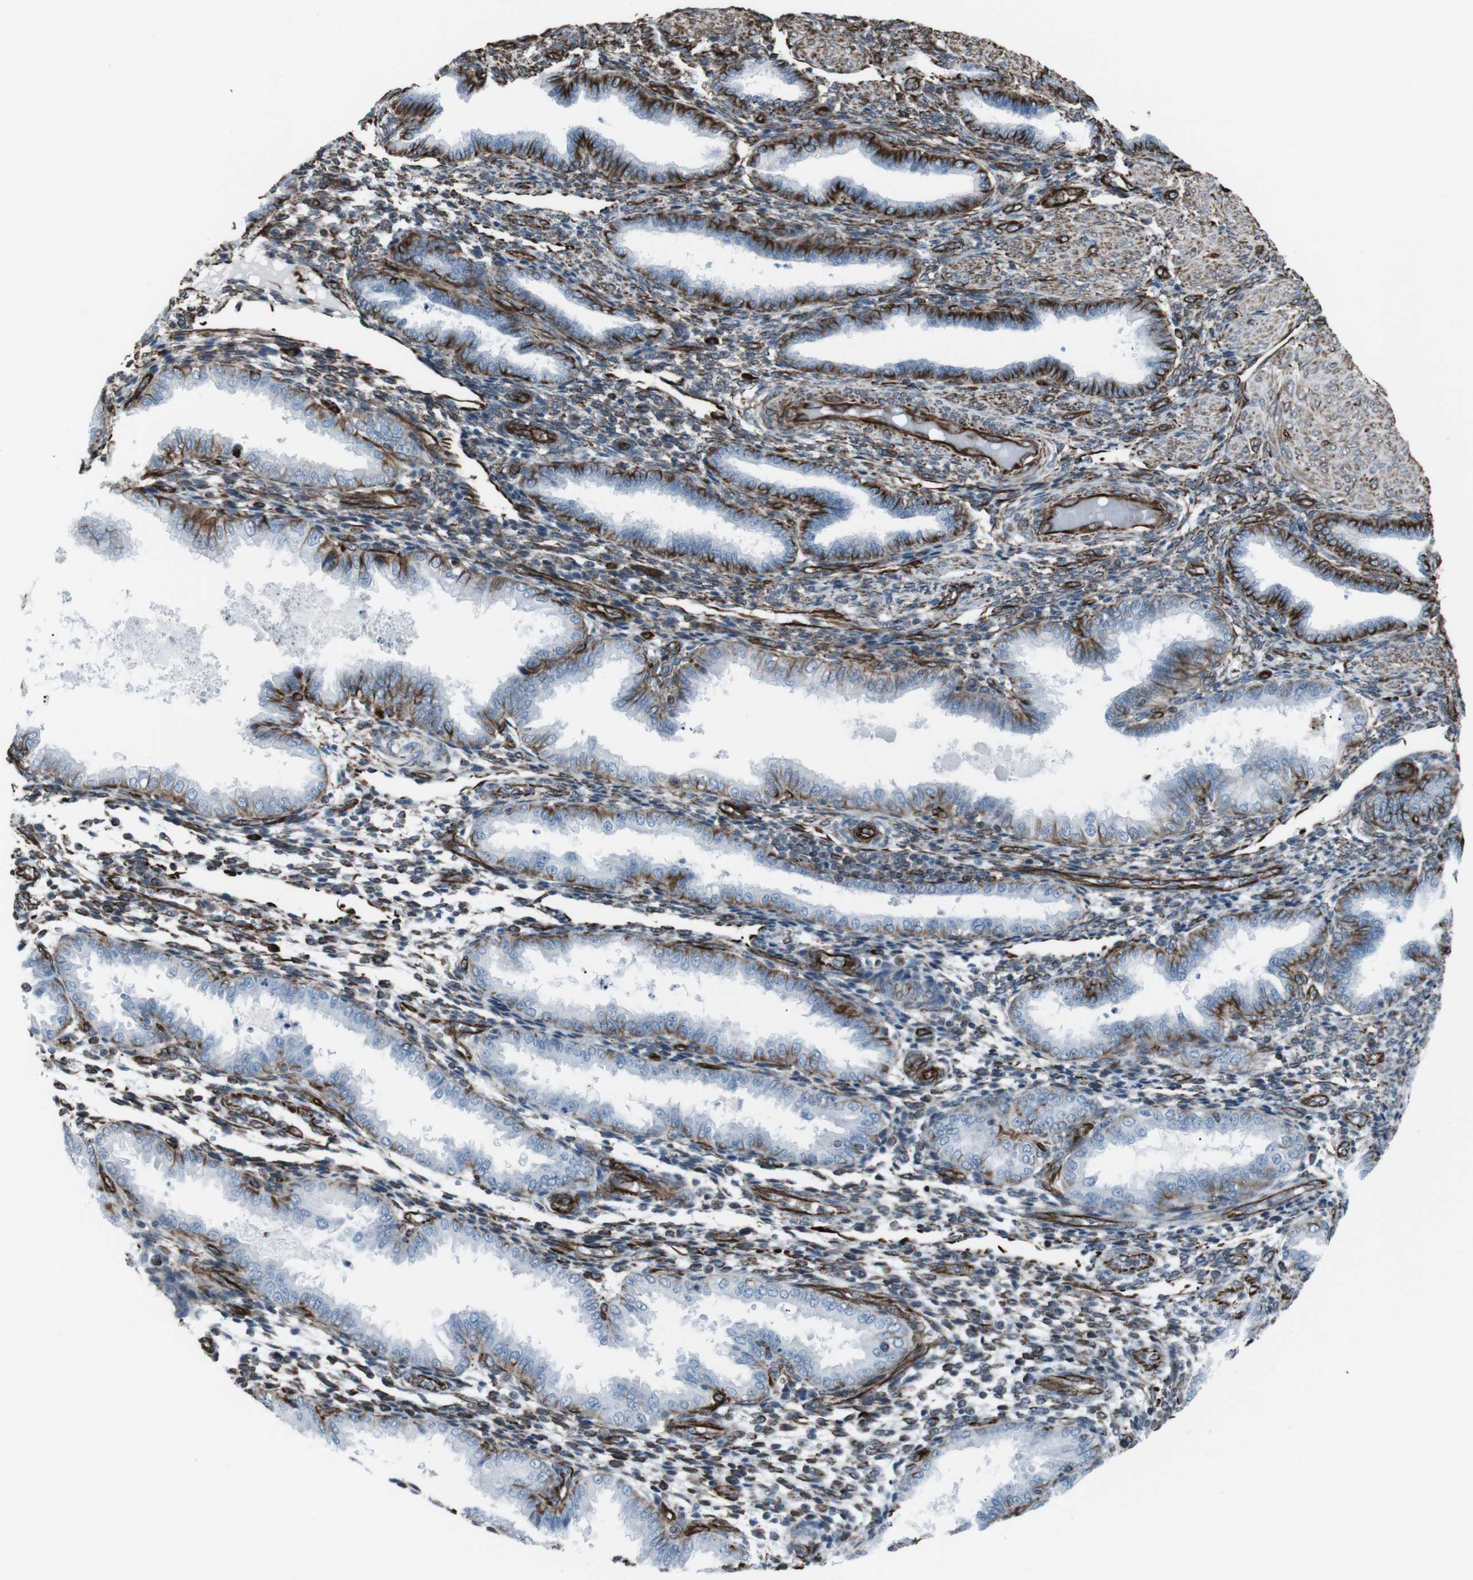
{"staining": {"intensity": "strong", "quantity": "25%-75%", "location": "cytoplasmic/membranous"}, "tissue": "endometrium", "cell_type": "Cells in endometrial stroma", "image_type": "normal", "snomed": [{"axis": "morphology", "description": "Normal tissue, NOS"}, {"axis": "topography", "description": "Endometrium"}], "caption": "Endometrium stained for a protein (brown) exhibits strong cytoplasmic/membranous positive expression in approximately 25%-75% of cells in endometrial stroma.", "gene": "ZDHHC6", "patient": {"sex": "female", "age": 33}}